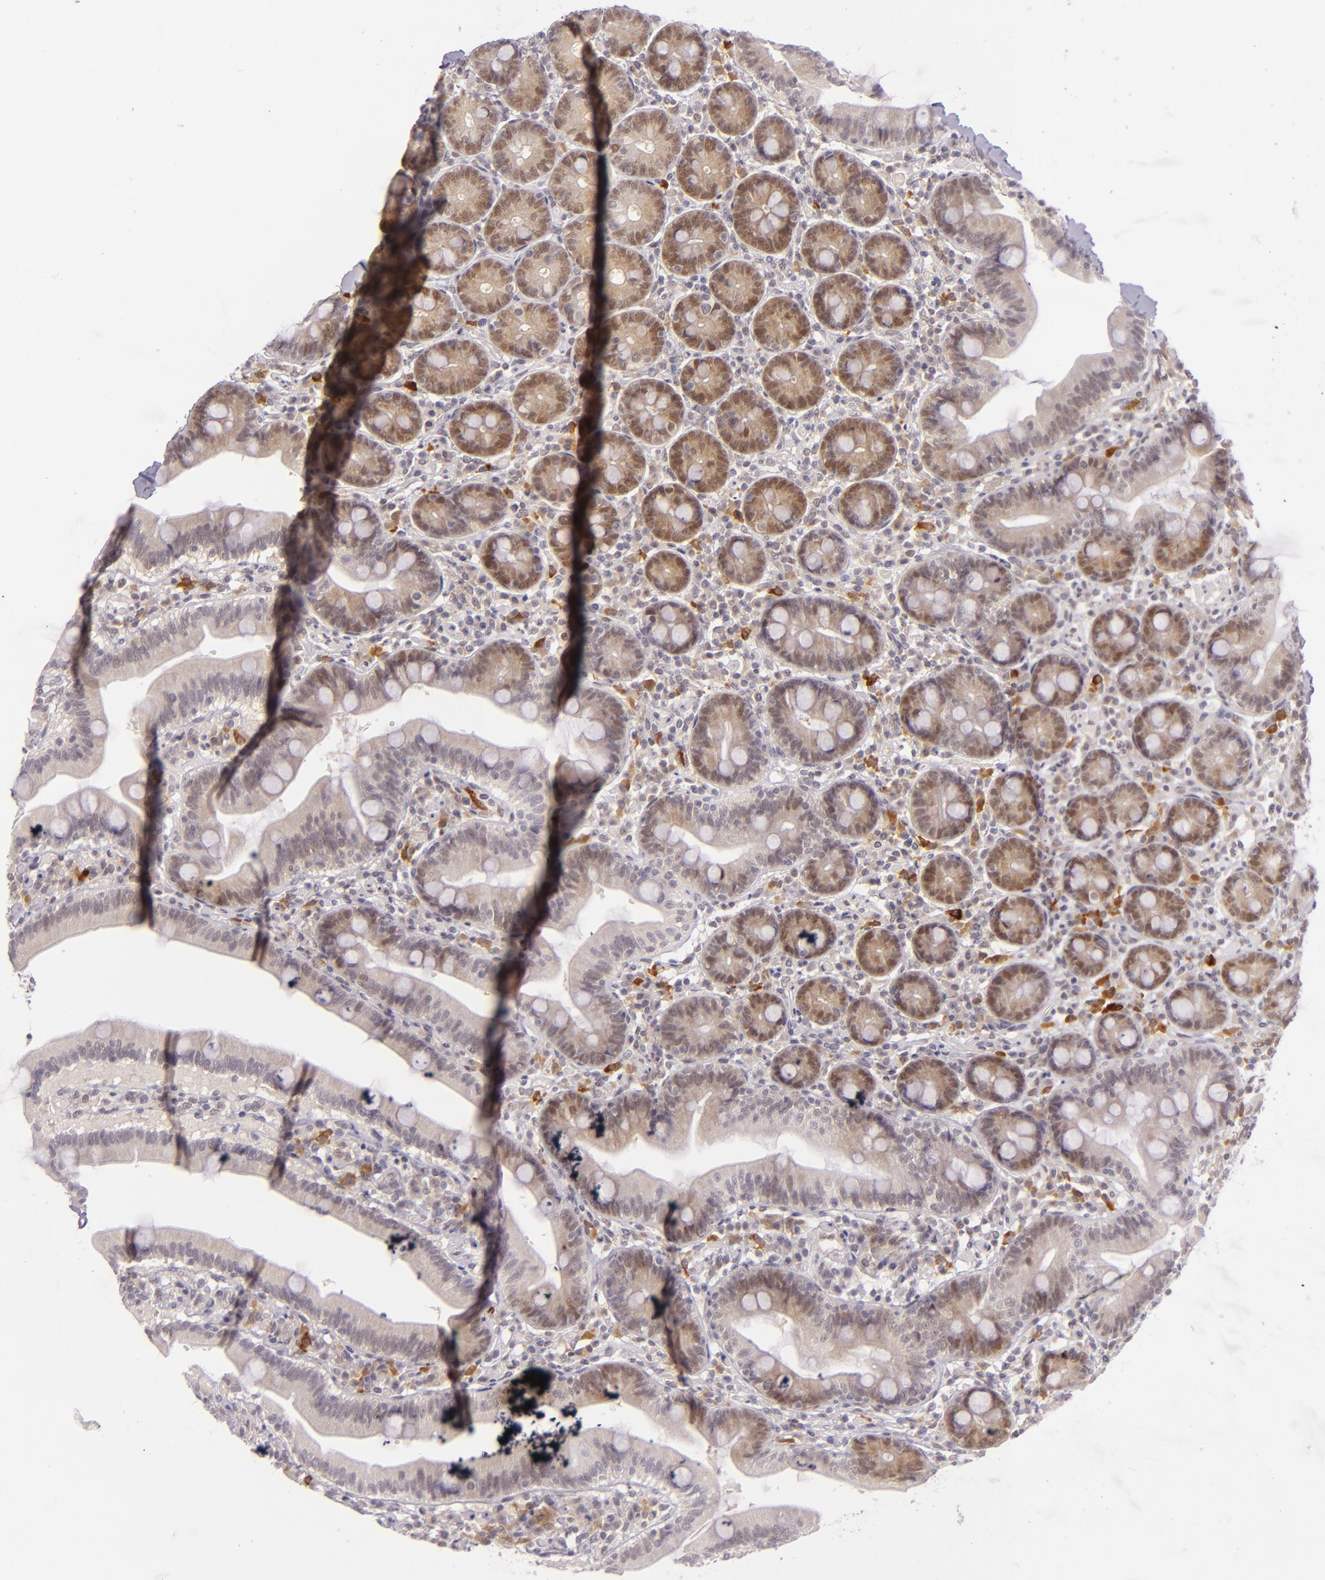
{"staining": {"intensity": "moderate", "quantity": "25%-75%", "location": "cytoplasmic/membranous,nuclear"}, "tissue": "duodenum", "cell_type": "Glandular cells", "image_type": "normal", "snomed": [{"axis": "morphology", "description": "Normal tissue, NOS"}, {"axis": "topography", "description": "Duodenum"}], "caption": "Duodenum stained with a brown dye exhibits moderate cytoplasmic/membranous,nuclear positive staining in approximately 25%-75% of glandular cells.", "gene": "CSE1L", "patient": {"sex": "male", "age": 66}}